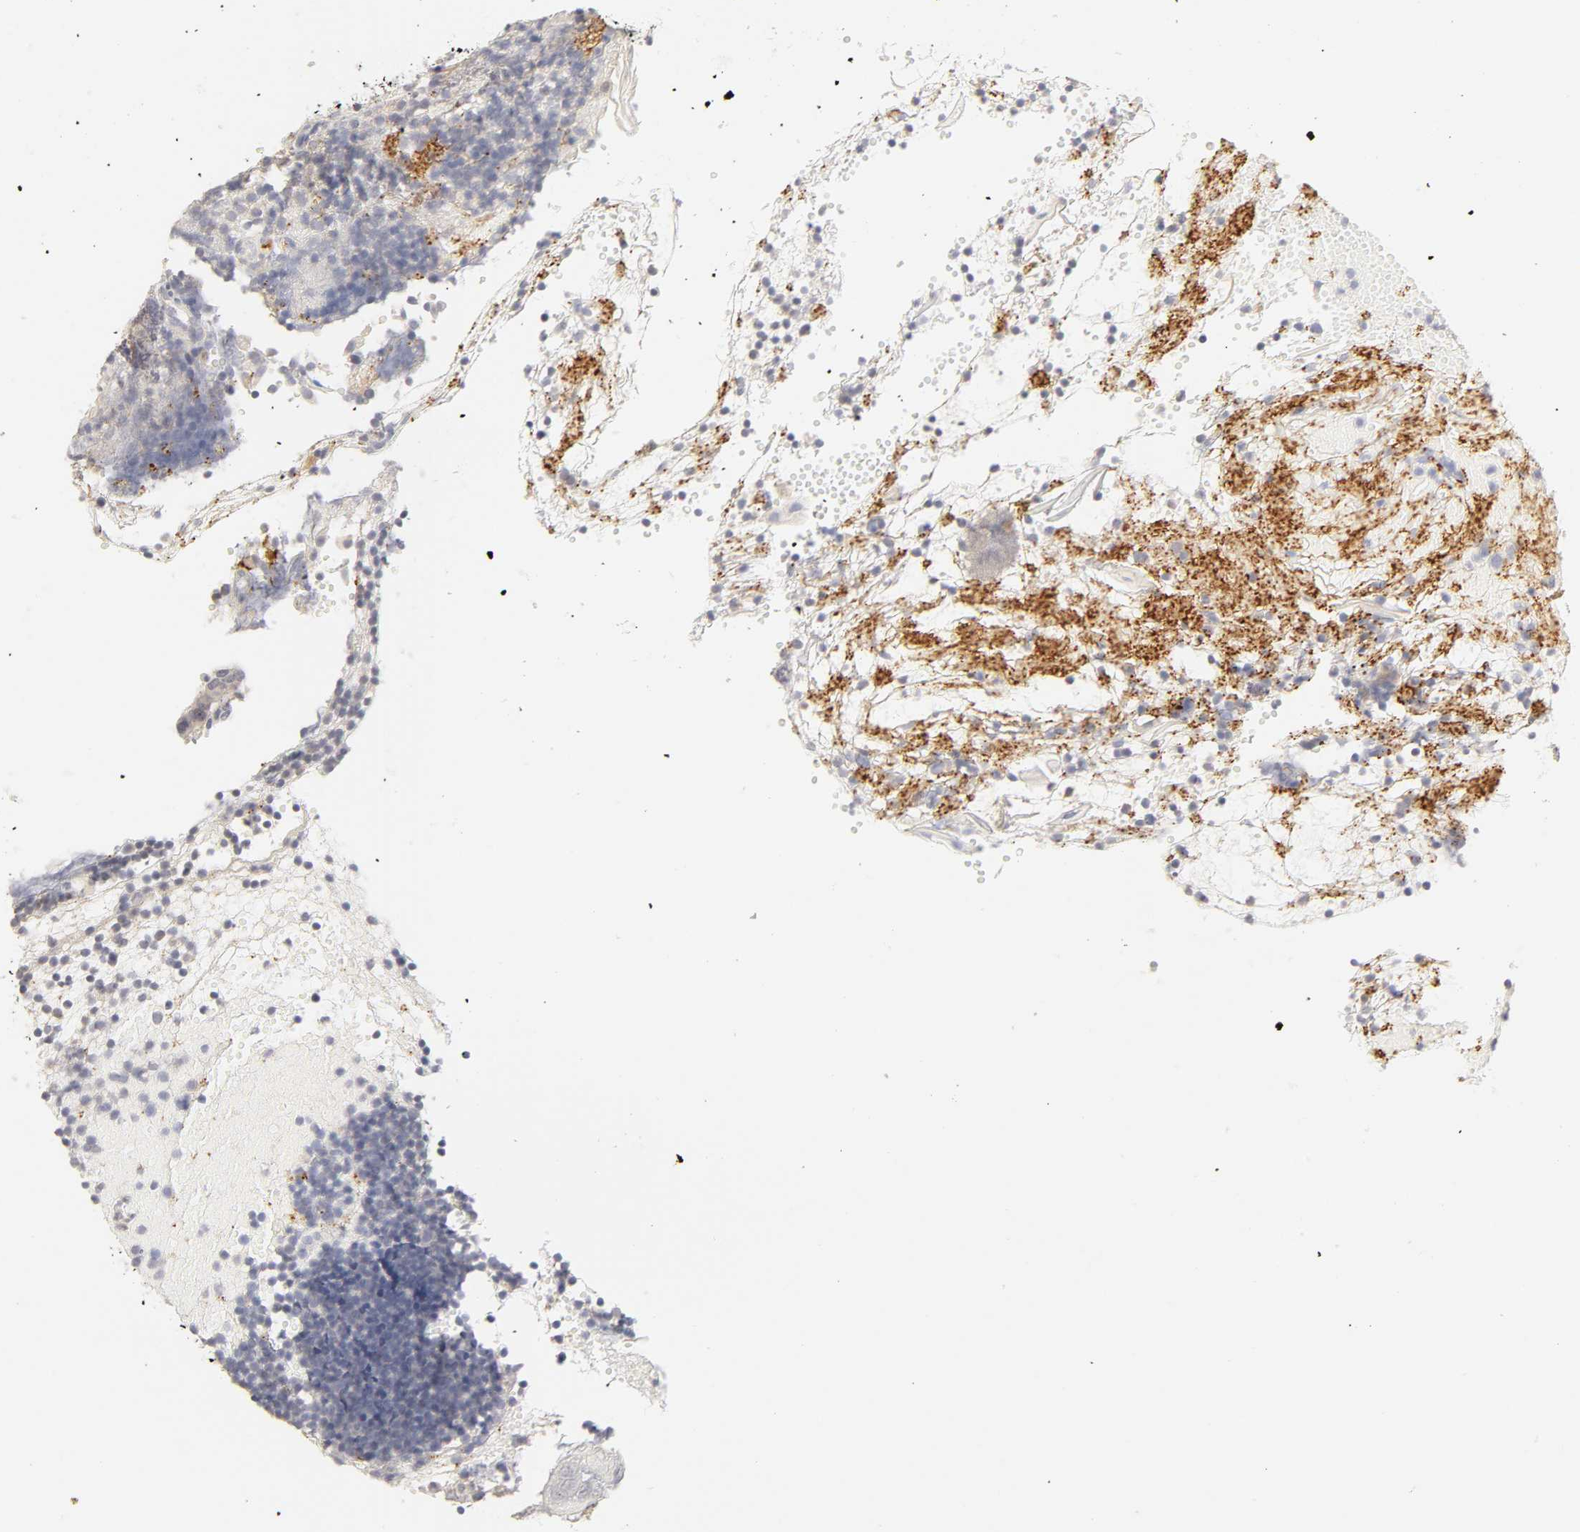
{"staining": {"intensity": "negative", "quantity": "none", "location": "none"}, "tissue": "tonsil", "cell_type": "Germinal center cells", "image_type": "normal", "snomed": [{"axis": "morphology", "description": "Normal tissue, NOS"}, {"axis": "topography", "description": "Tonsil"}], "caption": "Protein analysis of benign tonsil exhibits no significant positivity in germinal center cells.", "gene": "CYP4B1", "patient": {"sex": "female", "age": 40}}